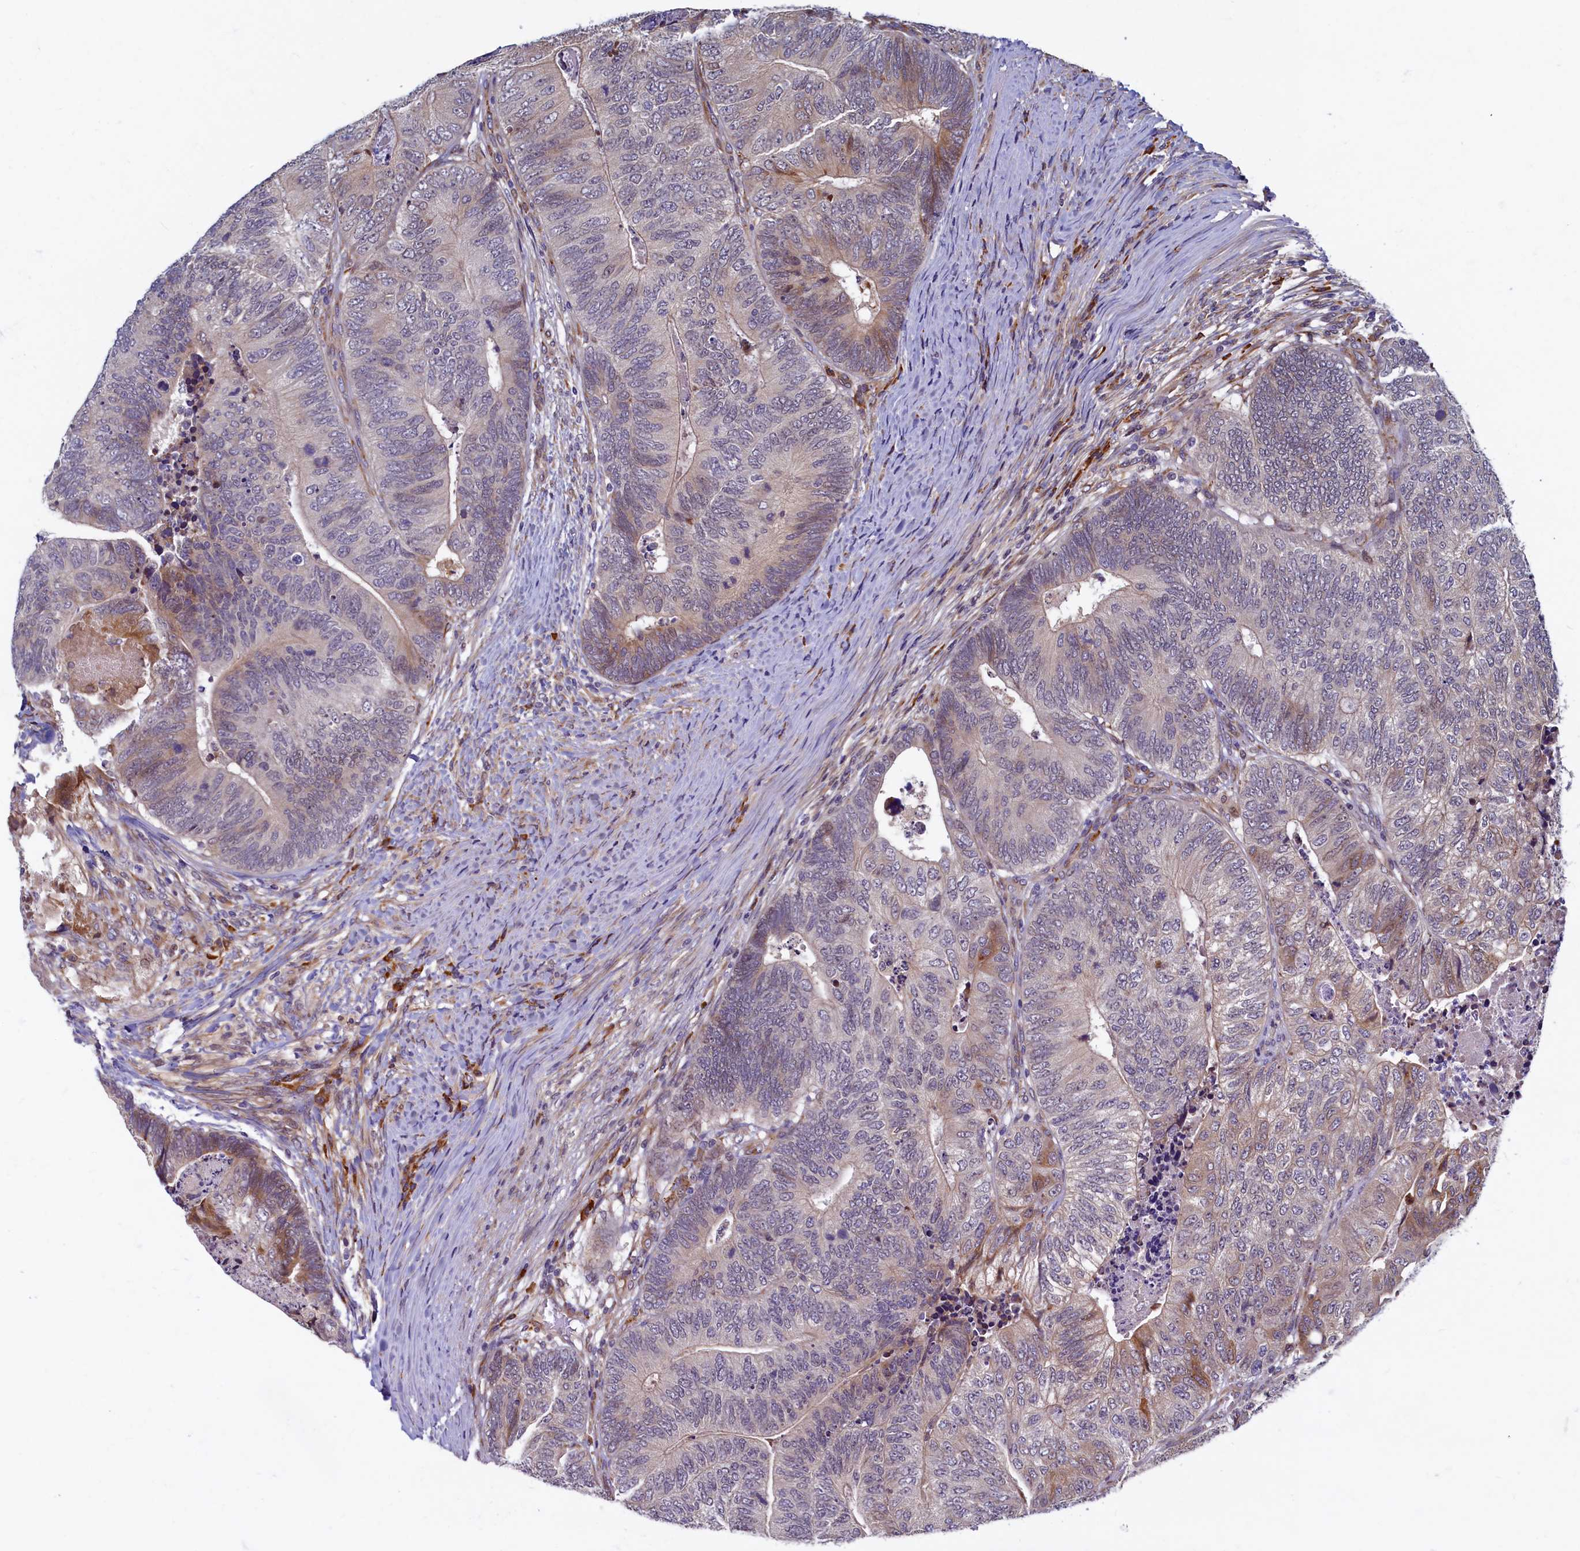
{"staining": {"intensity": "negative", "quantity": "none", "location": "none"}, "tissue": "colorectal cancer", "cell_type": "Tumor cells", "image_type": "cancer", "snomed": [{"axis": "morphology", "description": "Adenocarcinoma, NOS"}, {"axis": "topography", "description": "Colon"}], "caption": "An image of adenocarcinoma (colorectal) stained for a protein shows no brown staining in tumor cells.", "gene": "SLC16A14", "patient": {"sex": "female", "age": 67}}